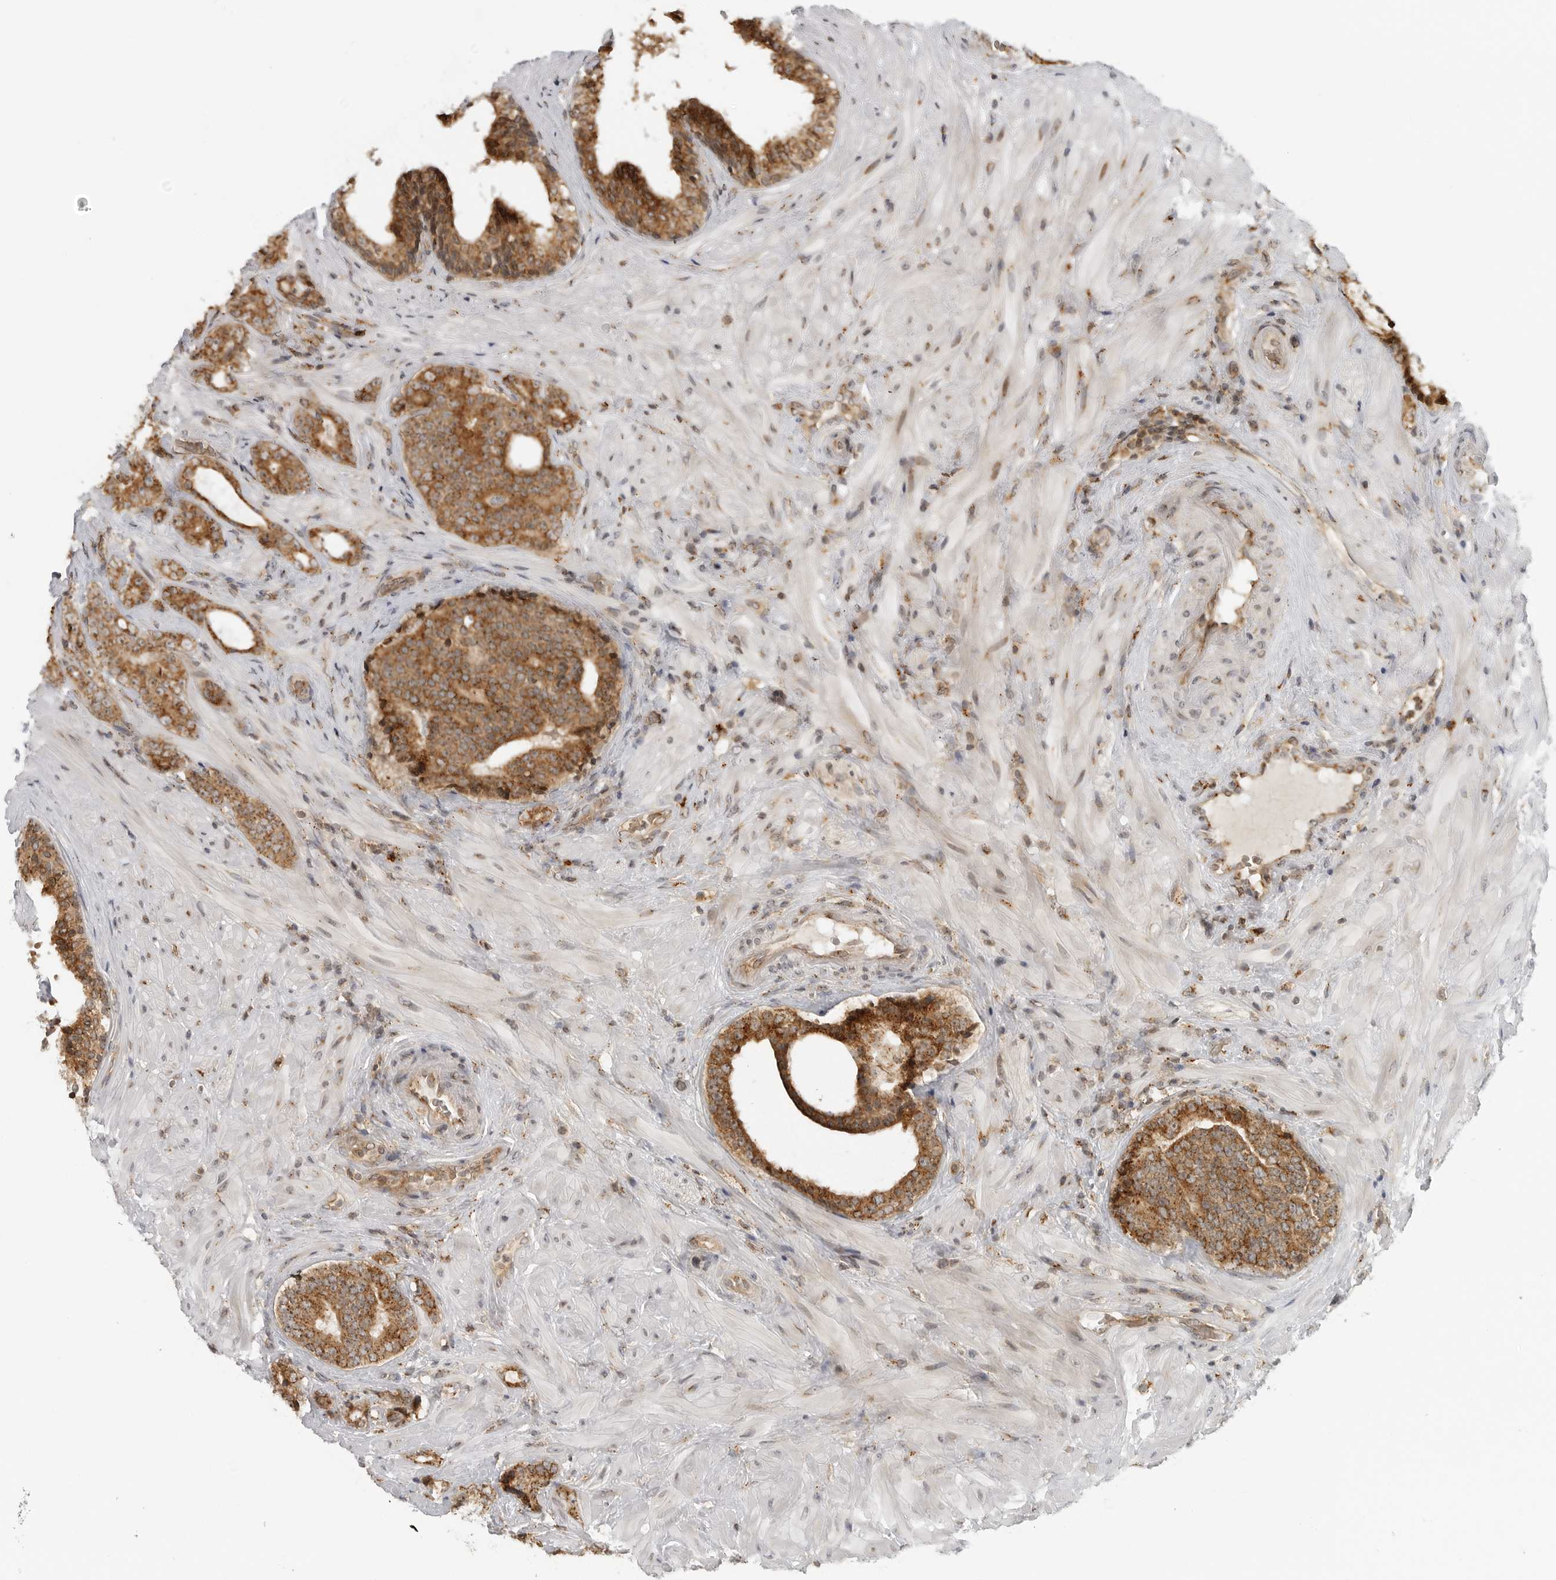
{"staining": {"intensity": "moderate", "quantity": ">75%", "location": "cytoplasmic/membranous"}, "tissue": "prostate cancer", "cell_type": "Tumor cells", "image_type": "cancer", "snomed": [{"axis": "morphology", "description": "Adenocarcinoma, High grade"}, {"axis": "topography", "description": "Prostate"}], "caption": "Protein expression analysis of human high-grade adenocarcinoma (prostate) reveals moderate cytoplasmic/membranous staining in approximately >75% of tumor cells.", "gene": "COPA", "patient": {"sex": "male", "age": 56}}